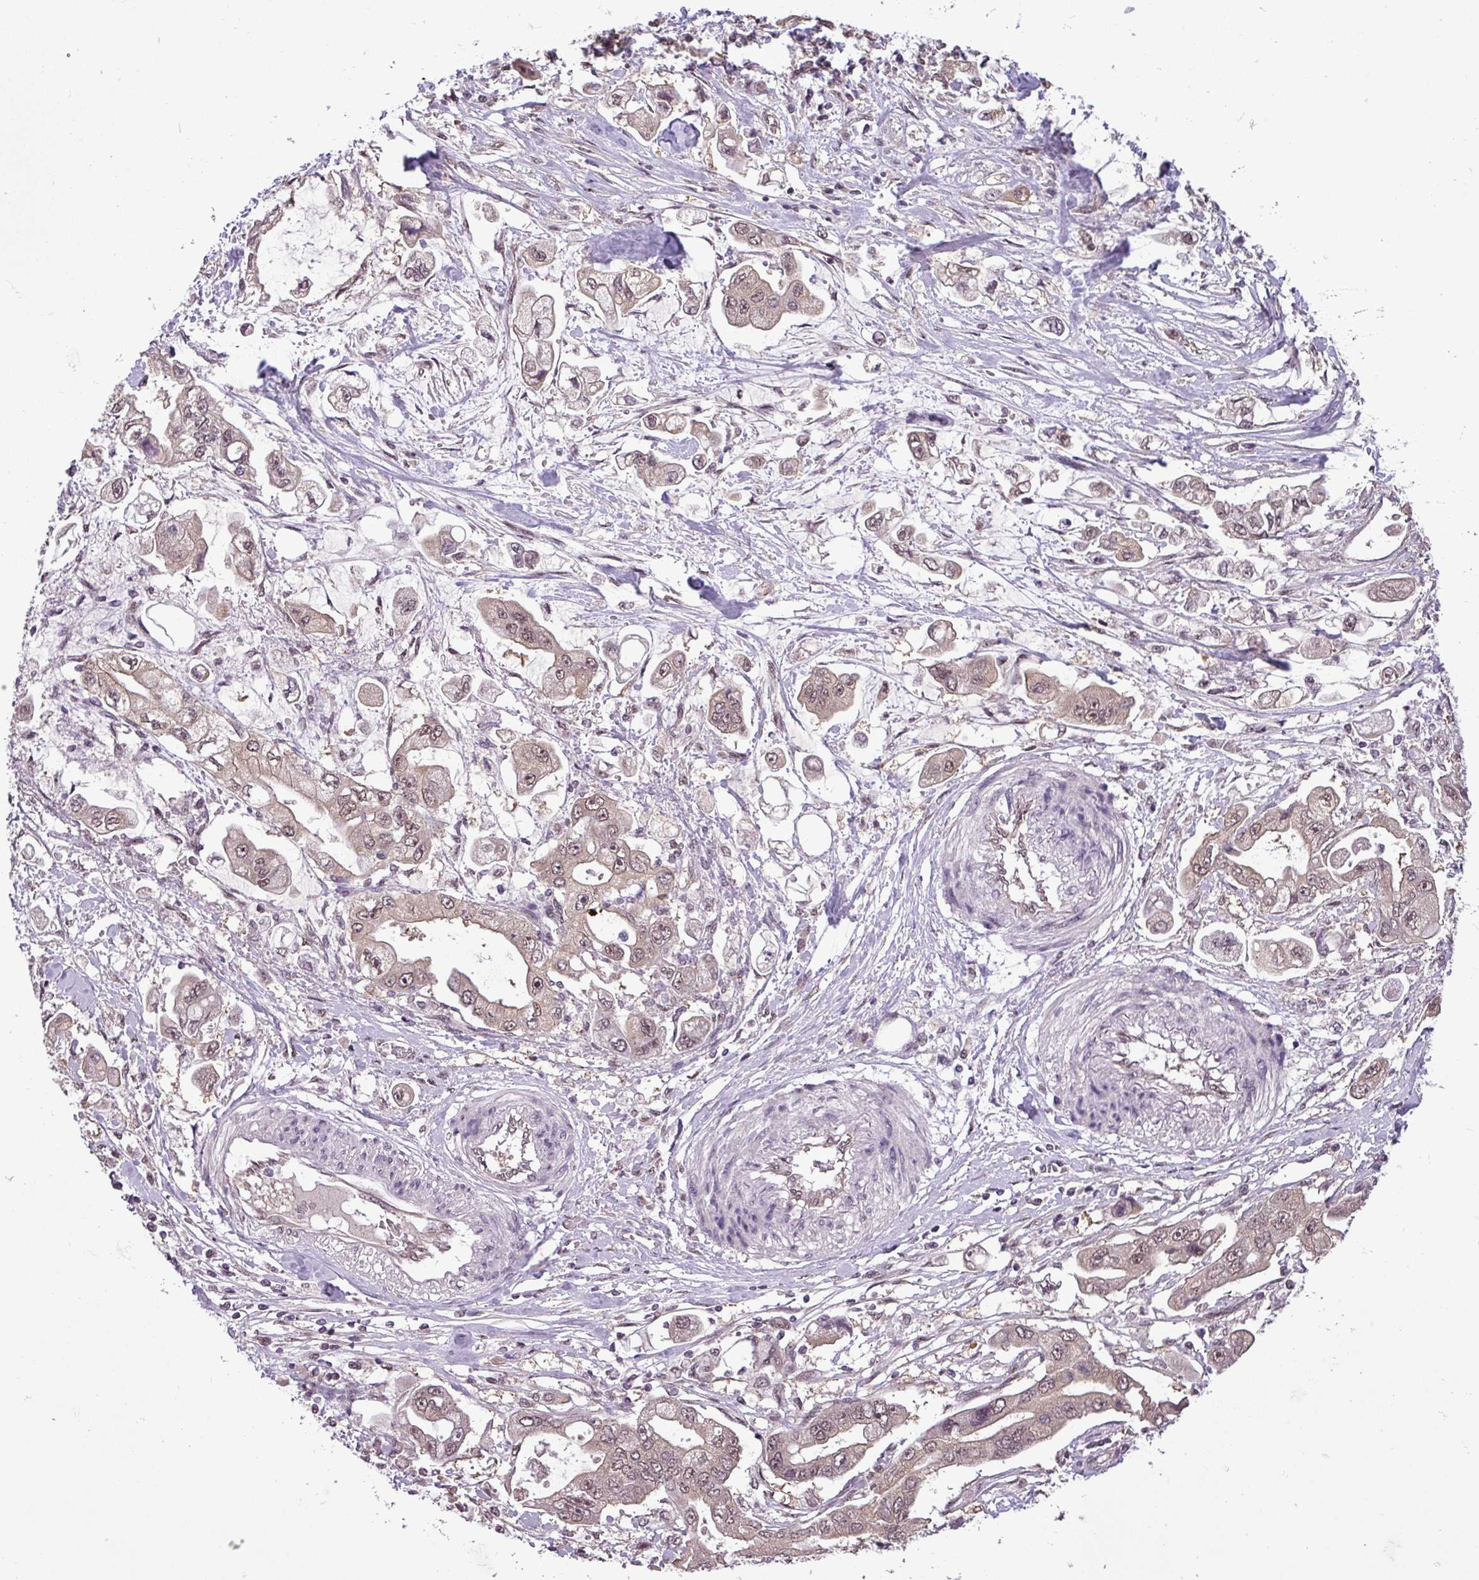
{"staining": {"intensity": "weak", "quantity": ">75%", "location": "nuclear"}, "tissue": "stomach cancer", "cell_type": "Tumor cells", "image_type": "cancer", "snomed": [{"axis": "morphology", "description": "Adenocarcinoma, NOS"}, {"axis": "topography", "description": "Stomach"}], "caption": "Tumor cells show low levels of weak nuclear positivity in about >75% of cells in stomach adenocarcinoma.", "gene": "MFHAS1", "patient": {"sex": "male", "age": 62}}